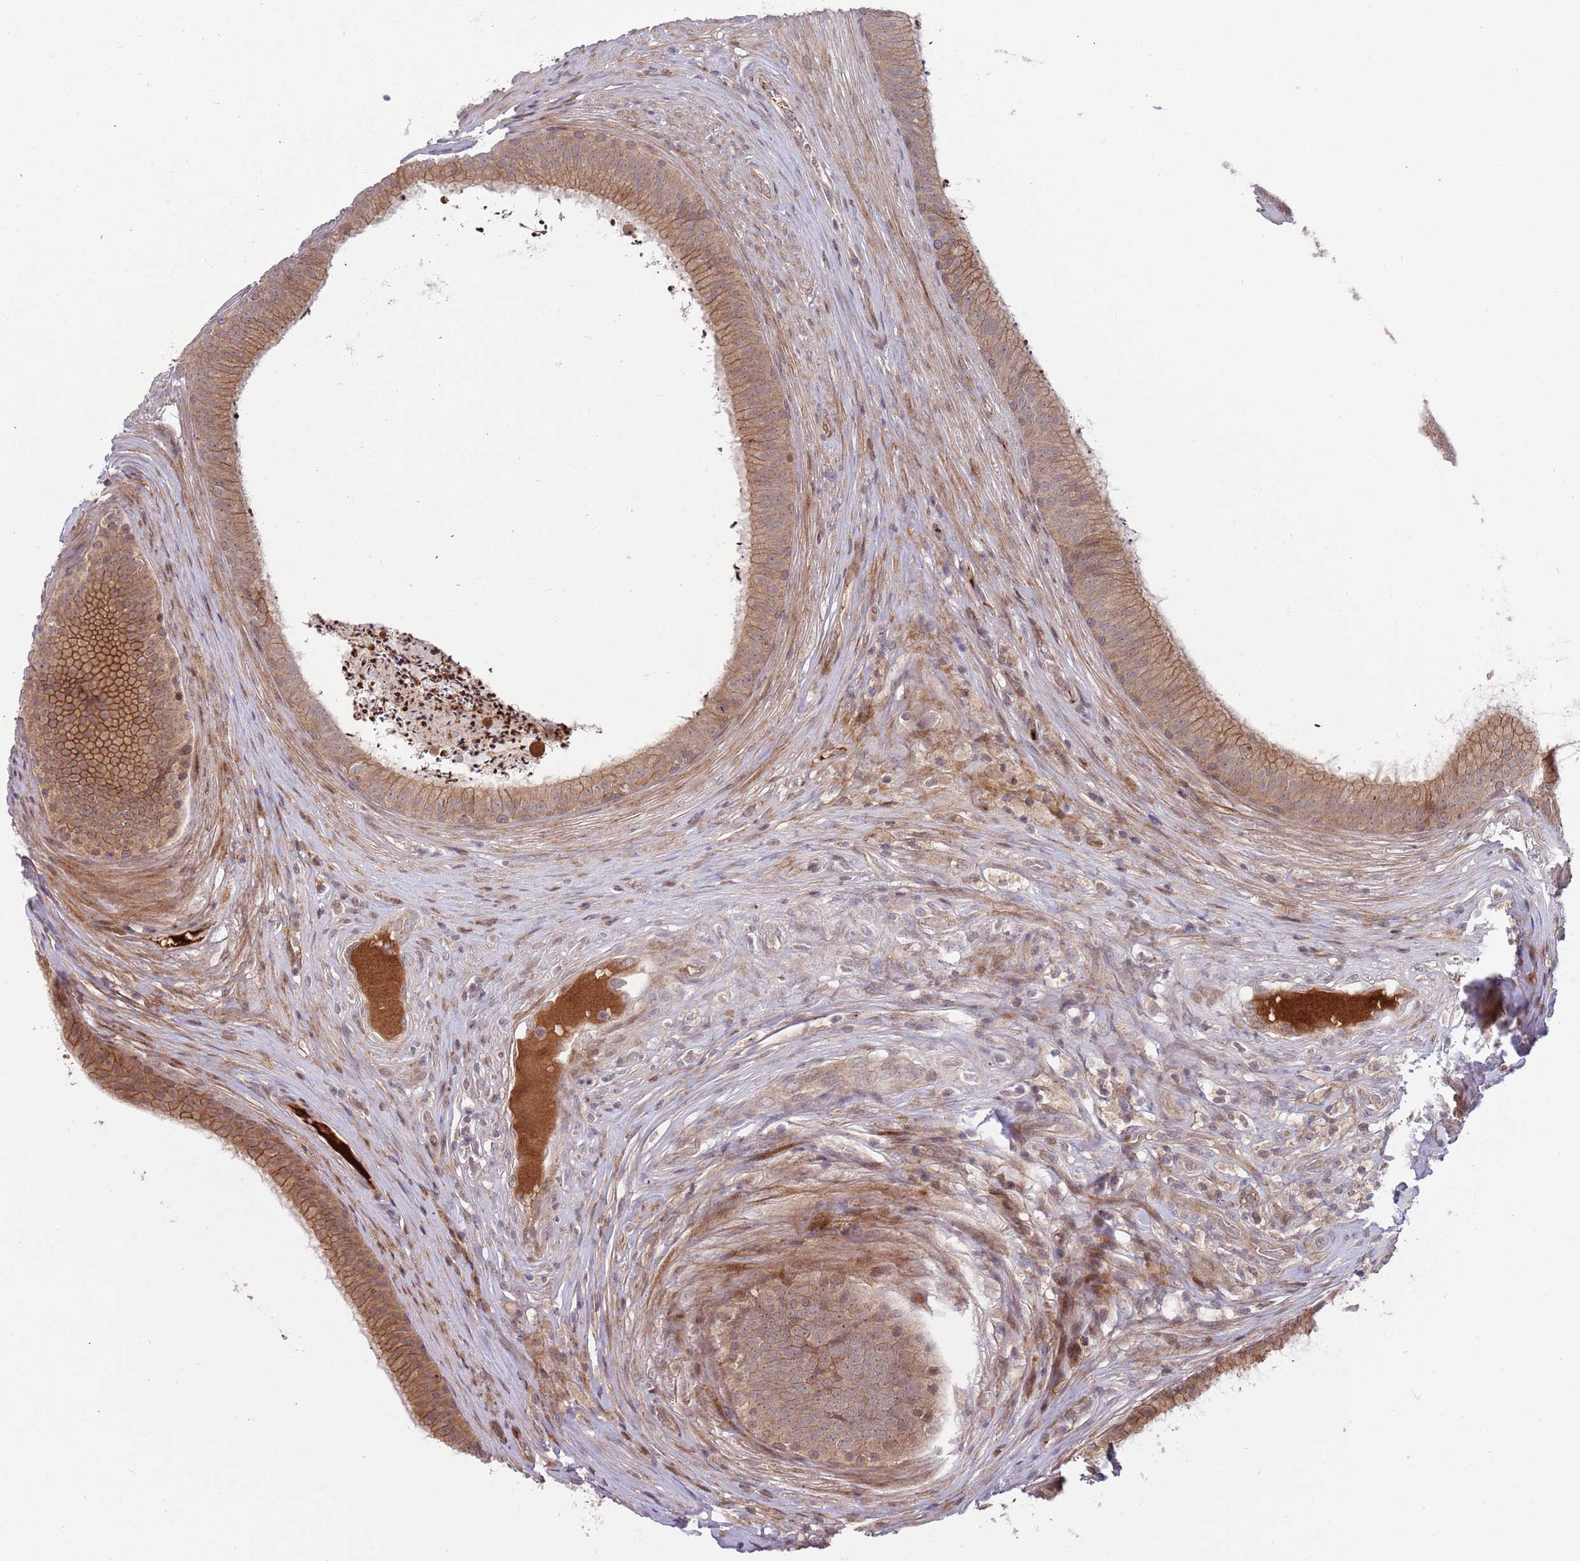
{"staining": {"intensity": "moderate", "quantity": ">75%", "location": "cytoplasmic/membranous"}, "tissue": "epididymis", "cell_type": "Glandular cells", "image_type": "normal", "snomed": [{"axis": "morphology", "description": "Normal tissue, NOS"}, {"axis": "topography", "description": "Testis"}, {"axis": "topography", "description": "Epididymis"}], "caption": "The photomicrograph reveals staining of unremarkable epididymis, revealing moderate cytoplasmic/membranous protein staining (brown color) within glandular cells.", "gene": "NT5DC4", "patient": {"sex": "male", "age": 41}}